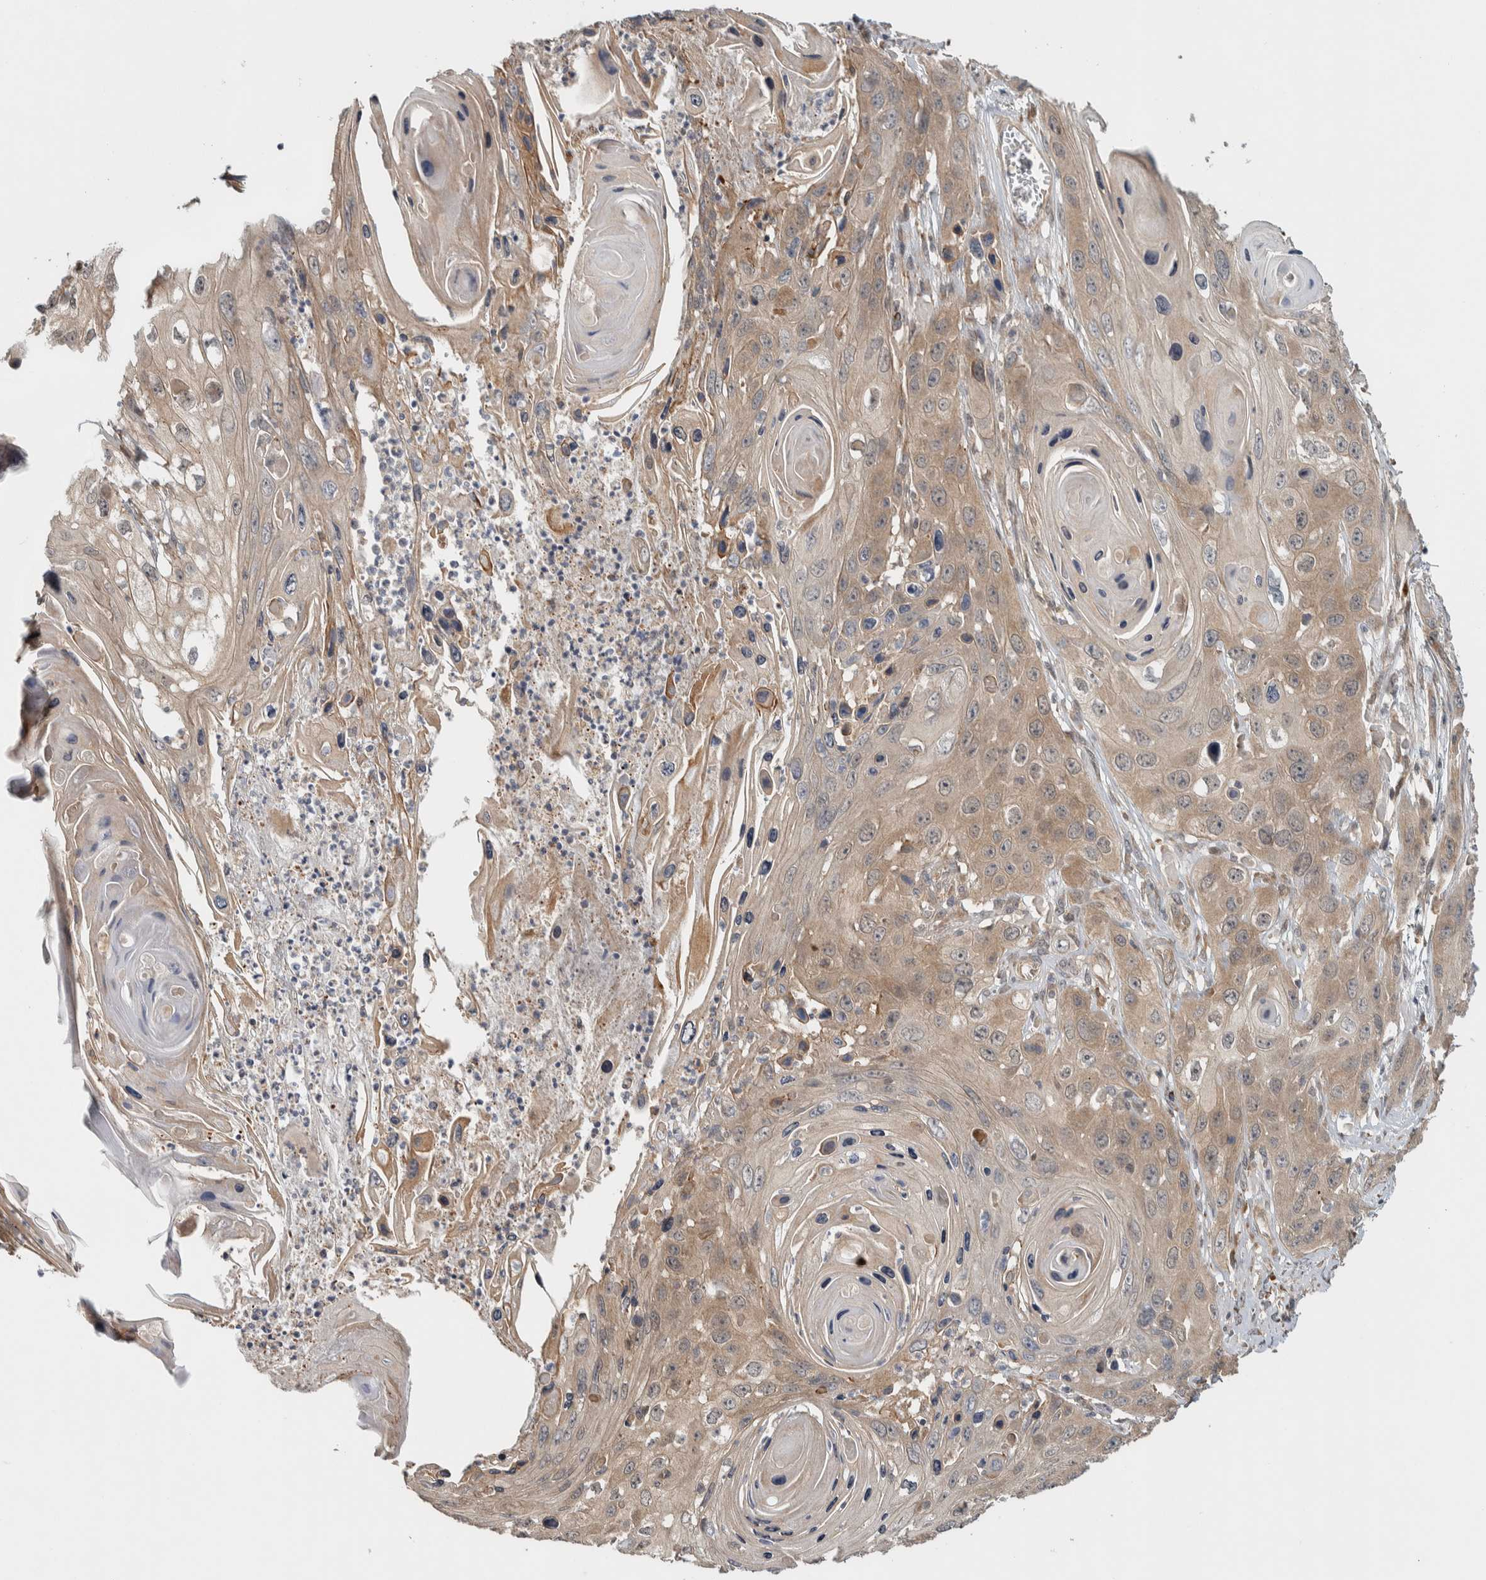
{"staining": {"intensity": "weak", "quantity": ">75%", "location": "cytoplasmic/membranous"}, "tissue": "skin cancer", "cell_type": "Tumor cells", "image_type": "cancer", "snomed": [{"axis": "morphology", "description": "Squamous cell carcinoma, NOS"}, {"axis": "topography", "description": "Skin"}], "caption": "Protein staining shows weak cytoplasmic/membranous staining in about >75% of tumor cells in squamous cell carcinoma (skin).", "gene": "TBC1D31", "patient": {"sex": "male", "age": 55}}